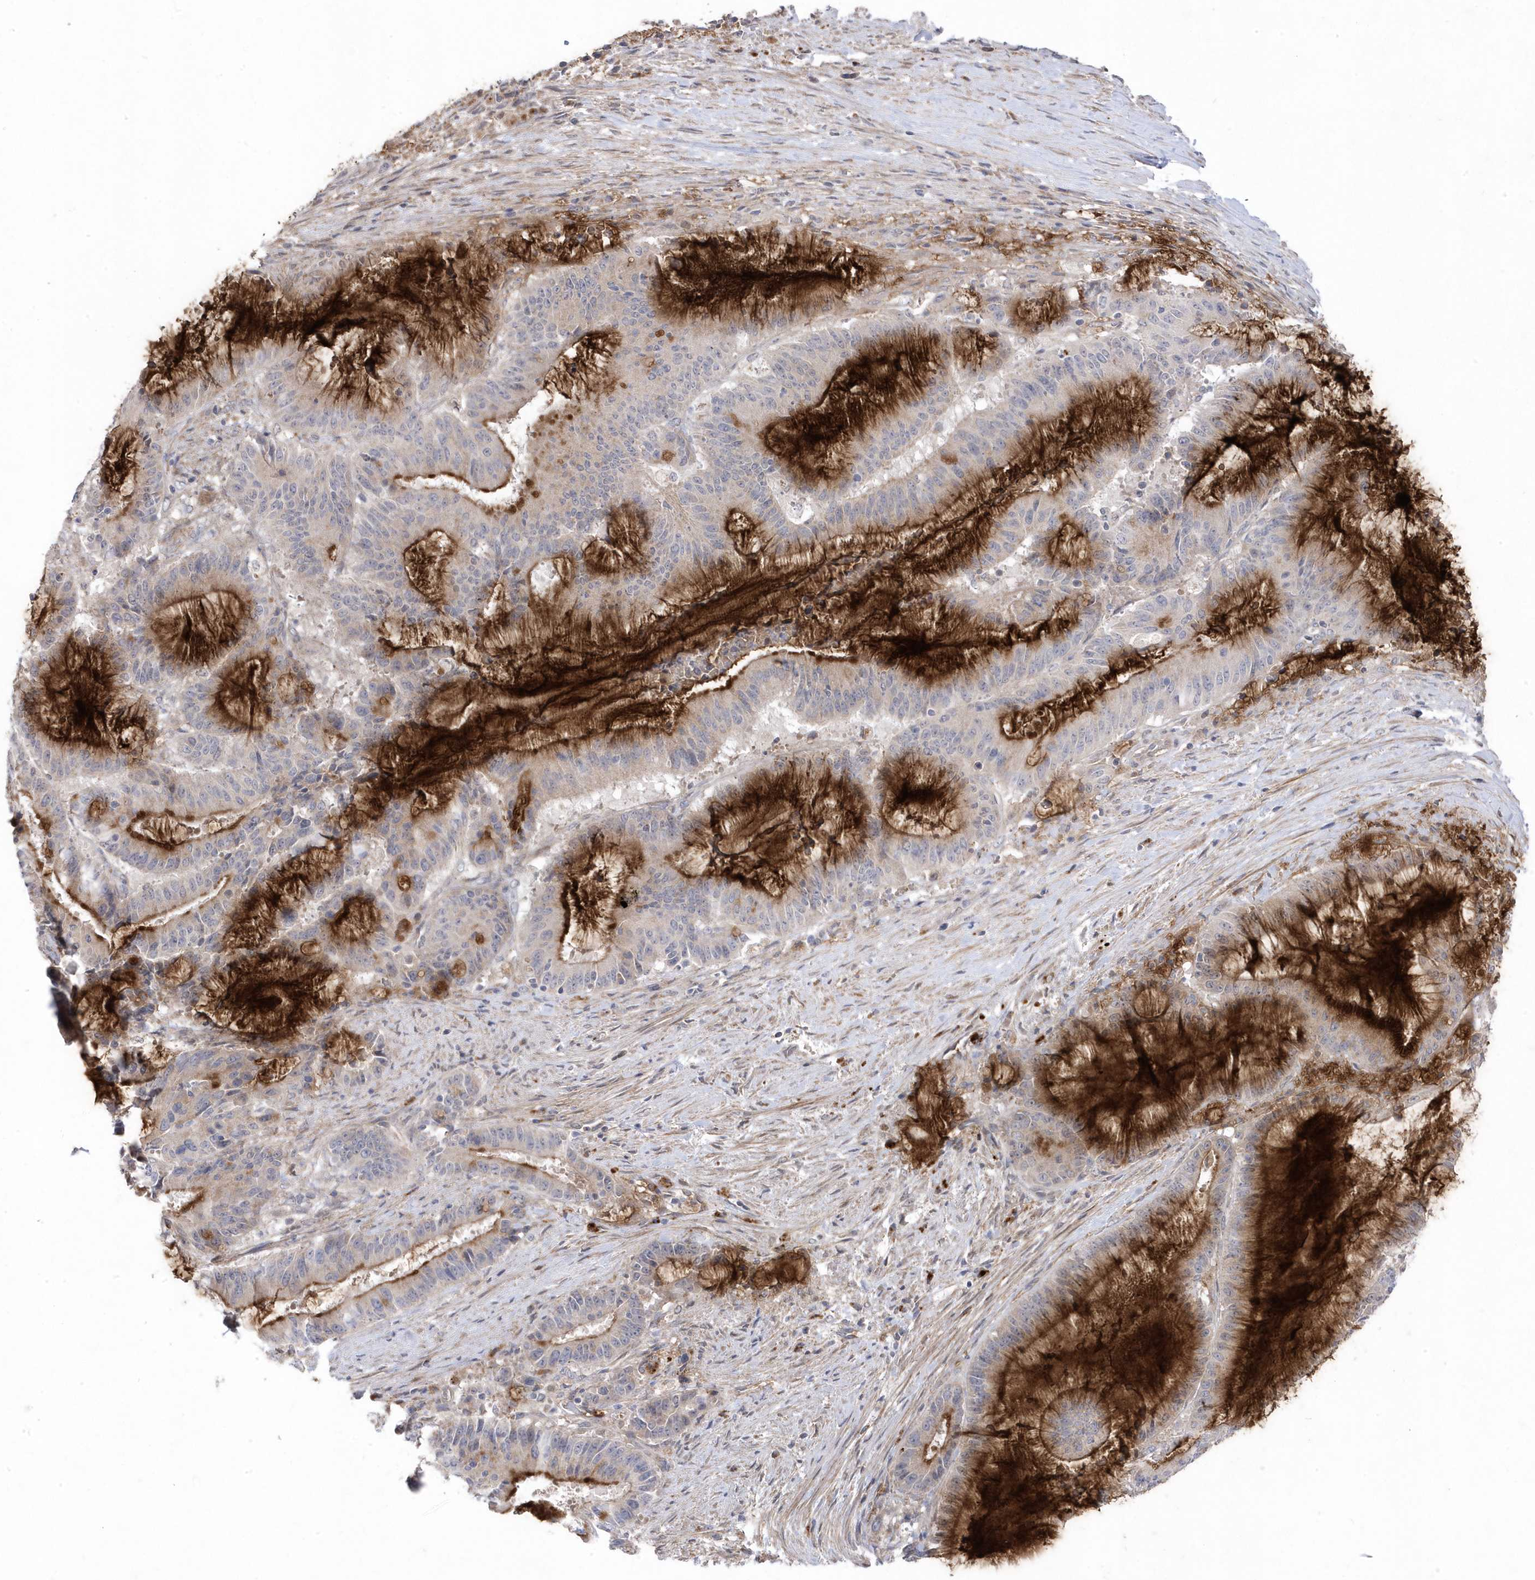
{"staining": {"intensity": "moderate", "quantity": "<25%", "location": "cytoplasmic/membranous"}, "tissue": "liver cancer", "cell_type": "Tumor cells", "image_type": "cancer", "snomed": [{"axis": "morphology", "description": "Normal tissue, NOS"}, {"axis": "morphology", "description": "Cholangiocarcinoma"}, {"axis": "topography", "description": "Liver"}, {"axis": "topography", "description": "Peripheral nerve tissue"}], "caption": "Immunohistochemistry (DAB) staining of liver cancer (cholangiocarcinoma) exhibits moderate cytoplasmic/membranous protein expression in about <25% of tumor cells. The protein of interest is shown in brown color, while the nuclei are stained blue.", "gene": "ANAPC1", "patient": {"sex": "female", "age": 73}}